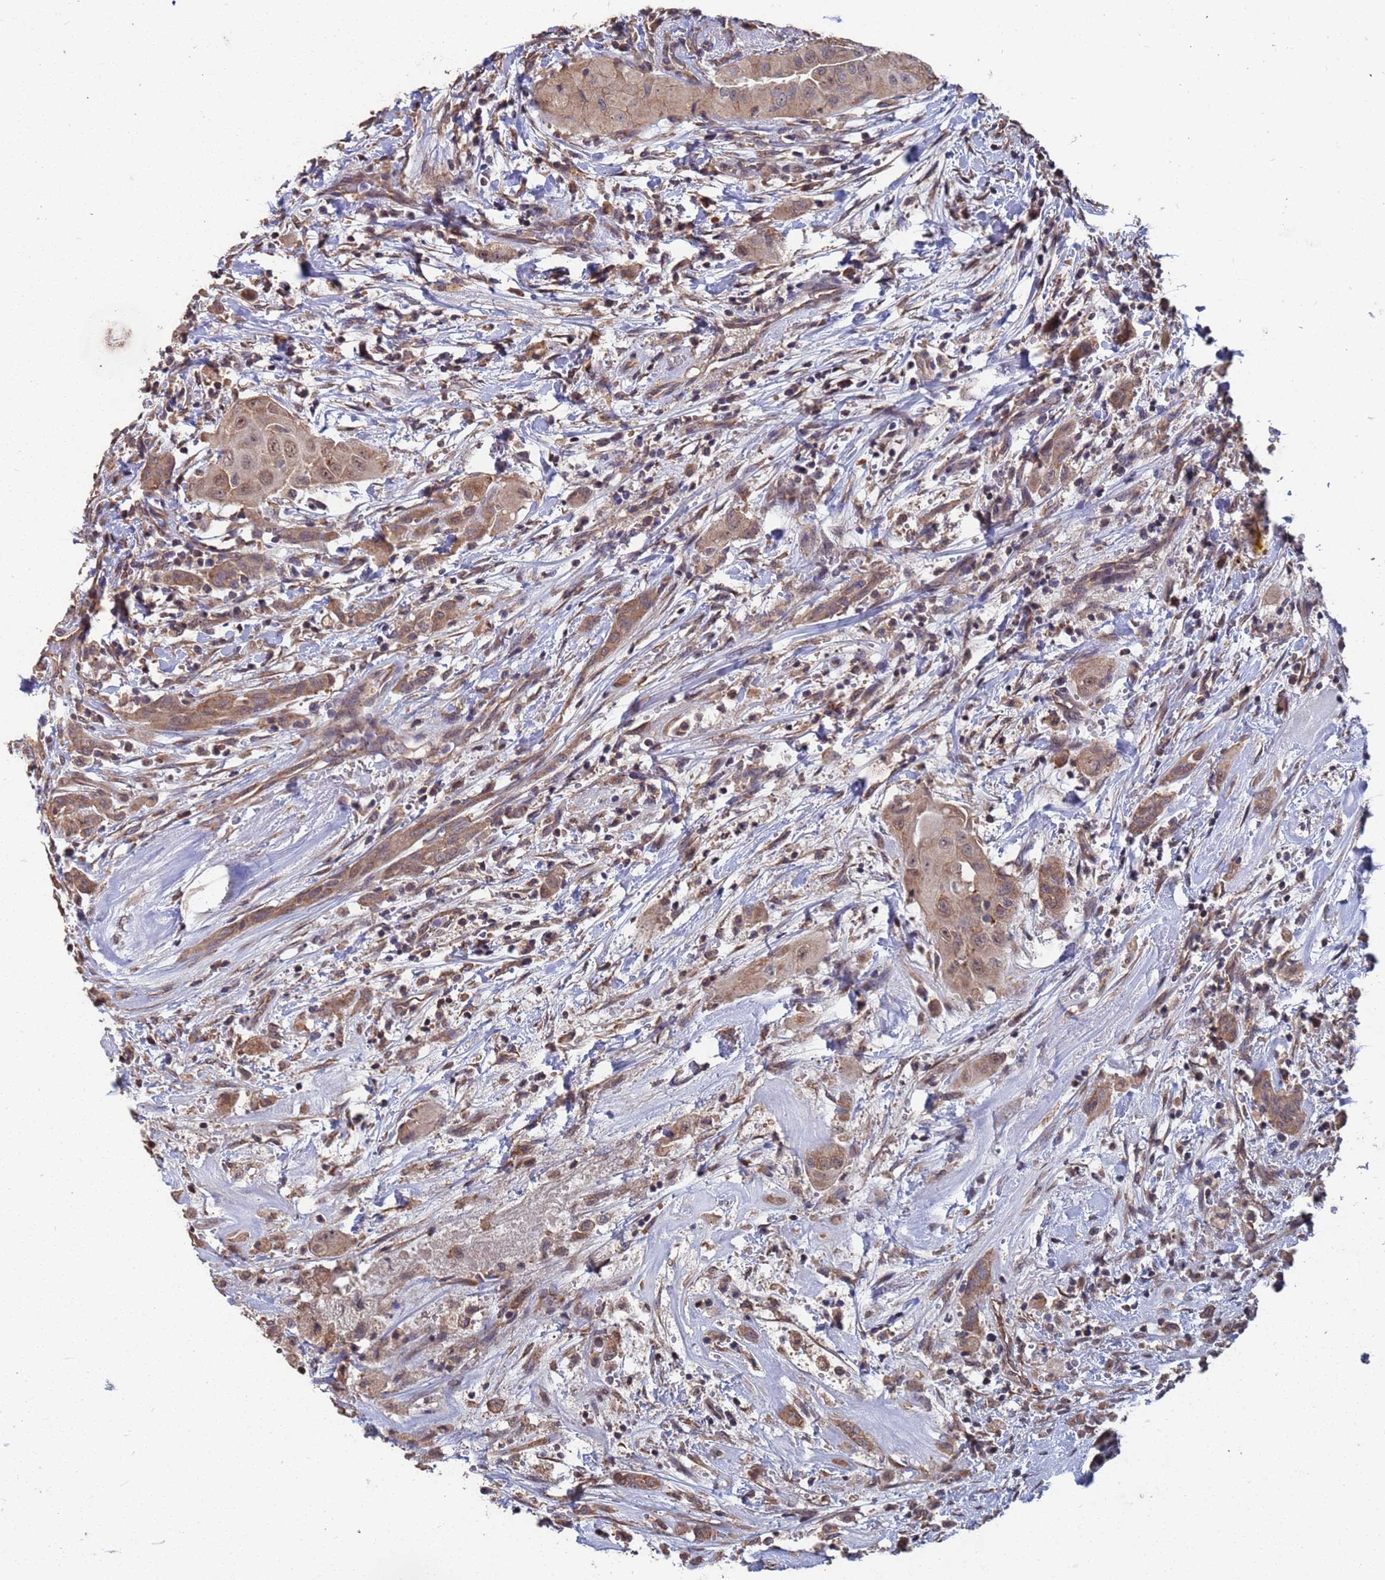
{"staining": {"intensity": "moderate", "quantity": ">75%", "location": "cytoplasmic/membranous"}, "tissue": "thyroid cancer", "cell_type": "Tumor cells", "image_type": "cancer", "snomed": [{"axis": "morphology", "description": "Papillary adenocarcinoma, NOS"}, {"axis": "topography", "description": "Thyroid gland"}], "caption": "Thyroid cancer (papillary adenocarcinoma) stained with IHC reveals moderate cytoplasmic/membranous staining in about >75% of tumor cells. Using DAB (brown) and hematoxylin (blue) stains, captured at high magnification using brightfield microscopy.", "gene": "CFAP119", "patient": {"sex": "female", "age": 59}}